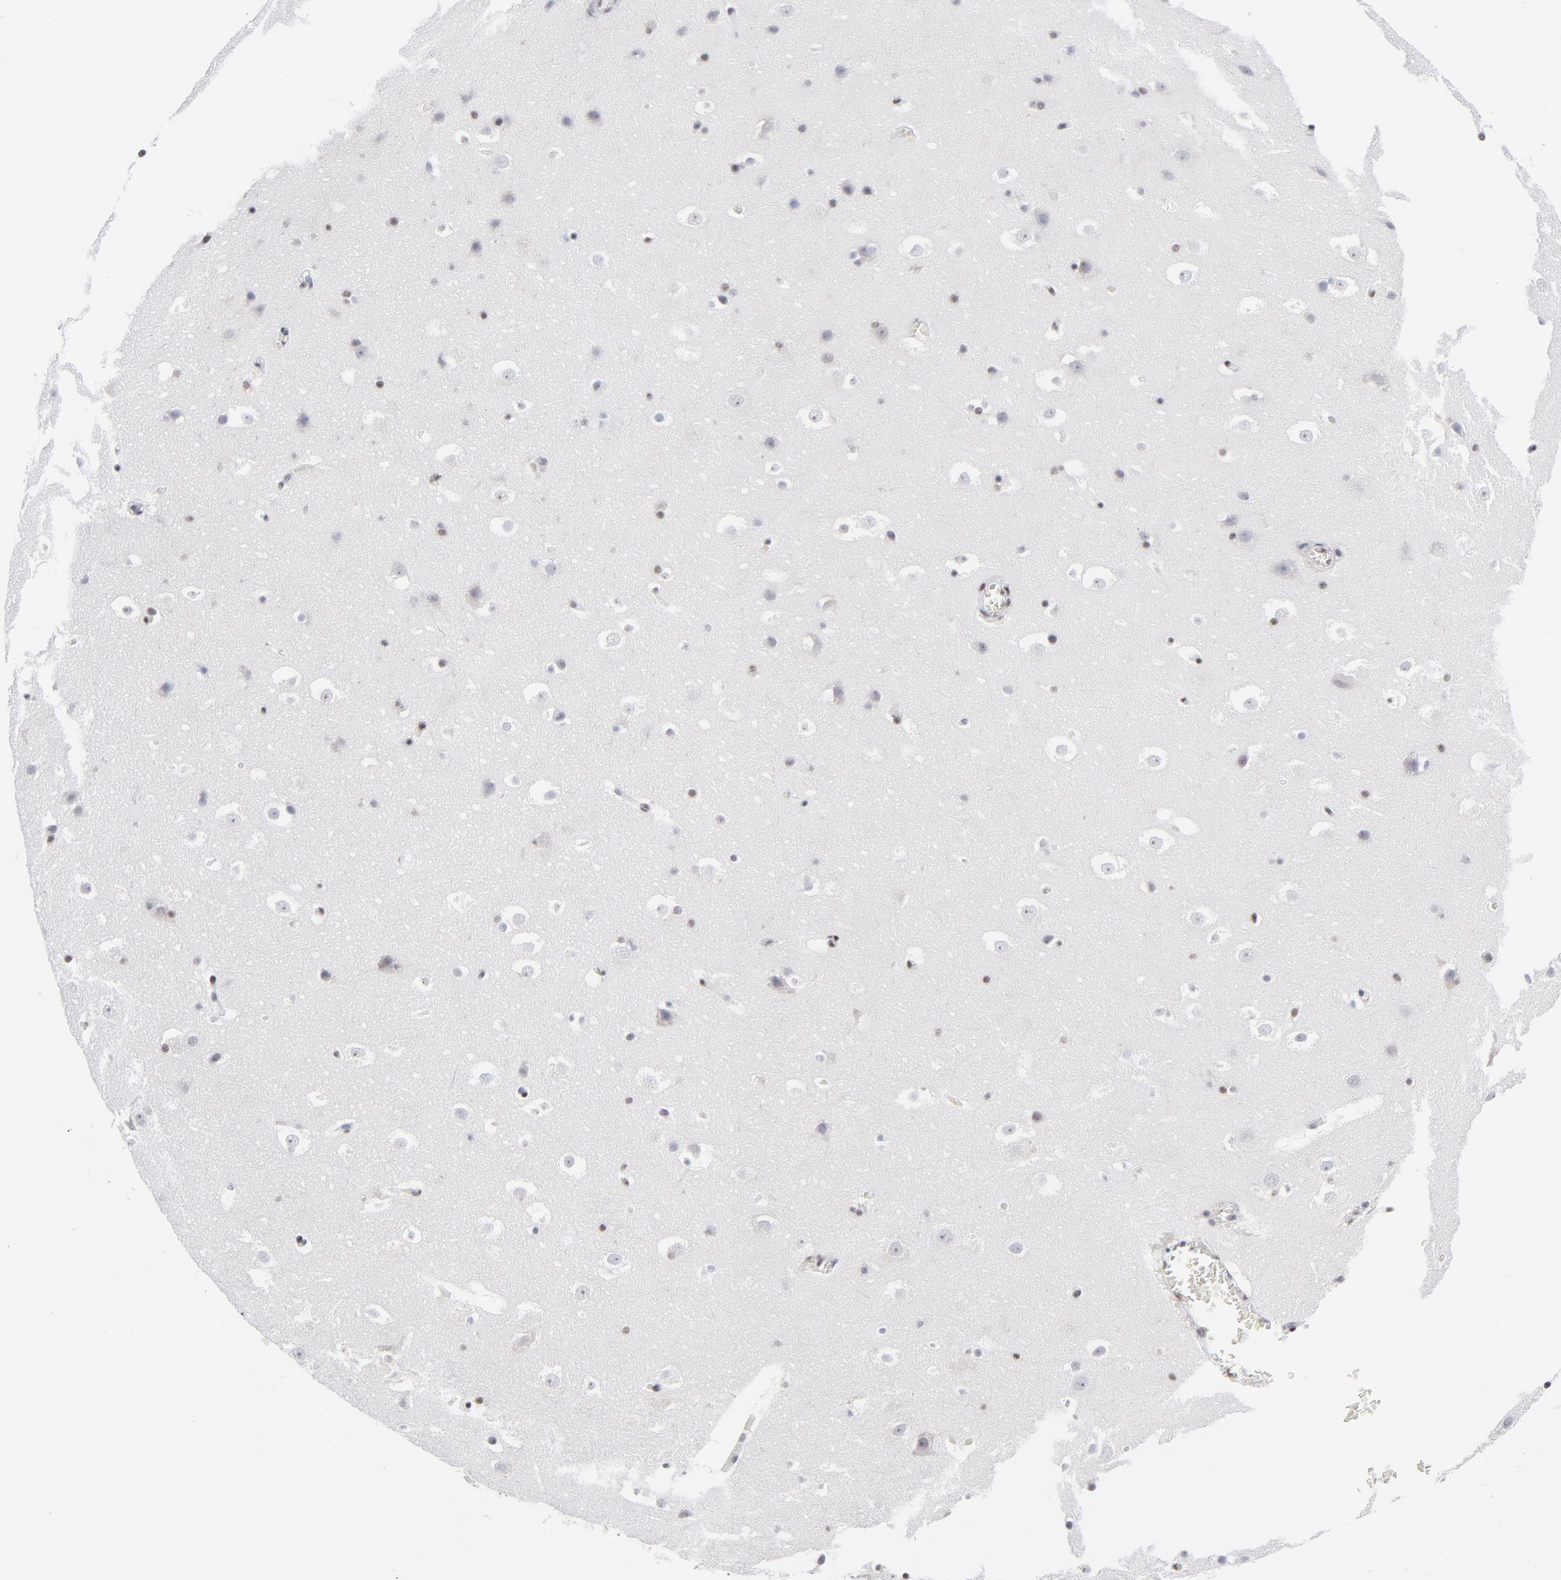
{"staining": {"intensity": "weak", "quantity": "25%-75%", "location": "nuclear"}, "tissue": "hippocampus", "cell_type": "Glial cells", "image_type": "normal", "snomed": [{"axis": "morphology", "description": "Normal tissue, NOS"}, {"axis": "topography", "description": "Hippocampus"}], "caption": "Immunohistochemistry staining of benign hippocampus, which reveals low levels of weak nuclear expression in about 25%-75% of glial cells indicating weak nuclear protein expression. The staining was performed using DAB (brown) for protein detection and nuclei were counterstained in hematoxylin (blue).", "gene": "SP2", "patient": {"sex": "male", "age": 45}}